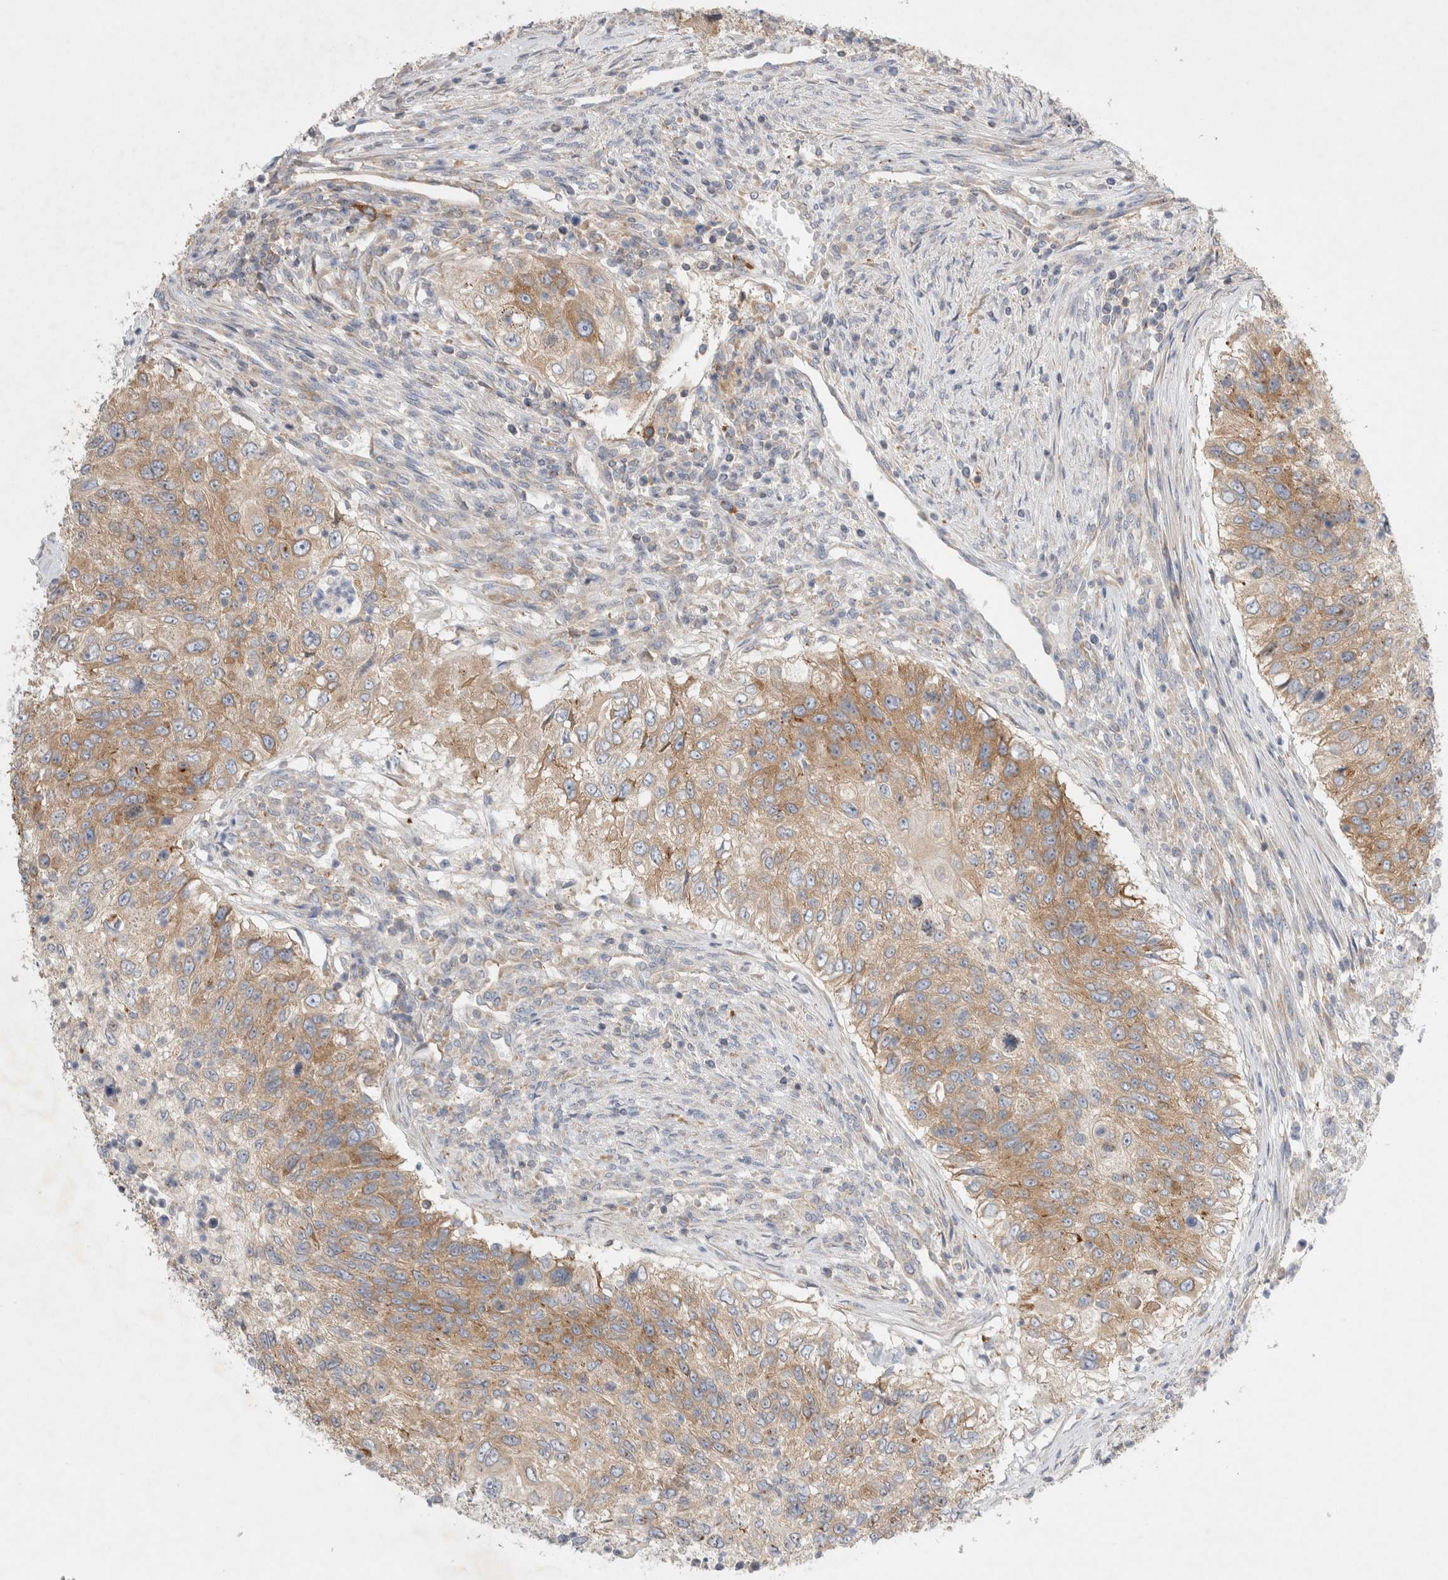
{"staining": {"intensity": "moderate", "quantity": "25%-75%", "location": "cytoplasmic/membranous"}, "tissue": "urothelial cancer", "cell_type": "Tumor cells", "image_type": "cancer", "snomed": [{"axis": "morphology", "description": "Urothelial carcinoma, High grade"}, {"axis": "topography", "description": "Urinary bladder"}], "caption": "High-power microscopy captured an immunohistochemistry (IHC) image of urothelial cancer, revealing moderate cytoplasmic/membranous positivity in about 25%-75% of tumor cells.", "gene": "ZNF23", "patient": {"sex": "female", "age": 60}}